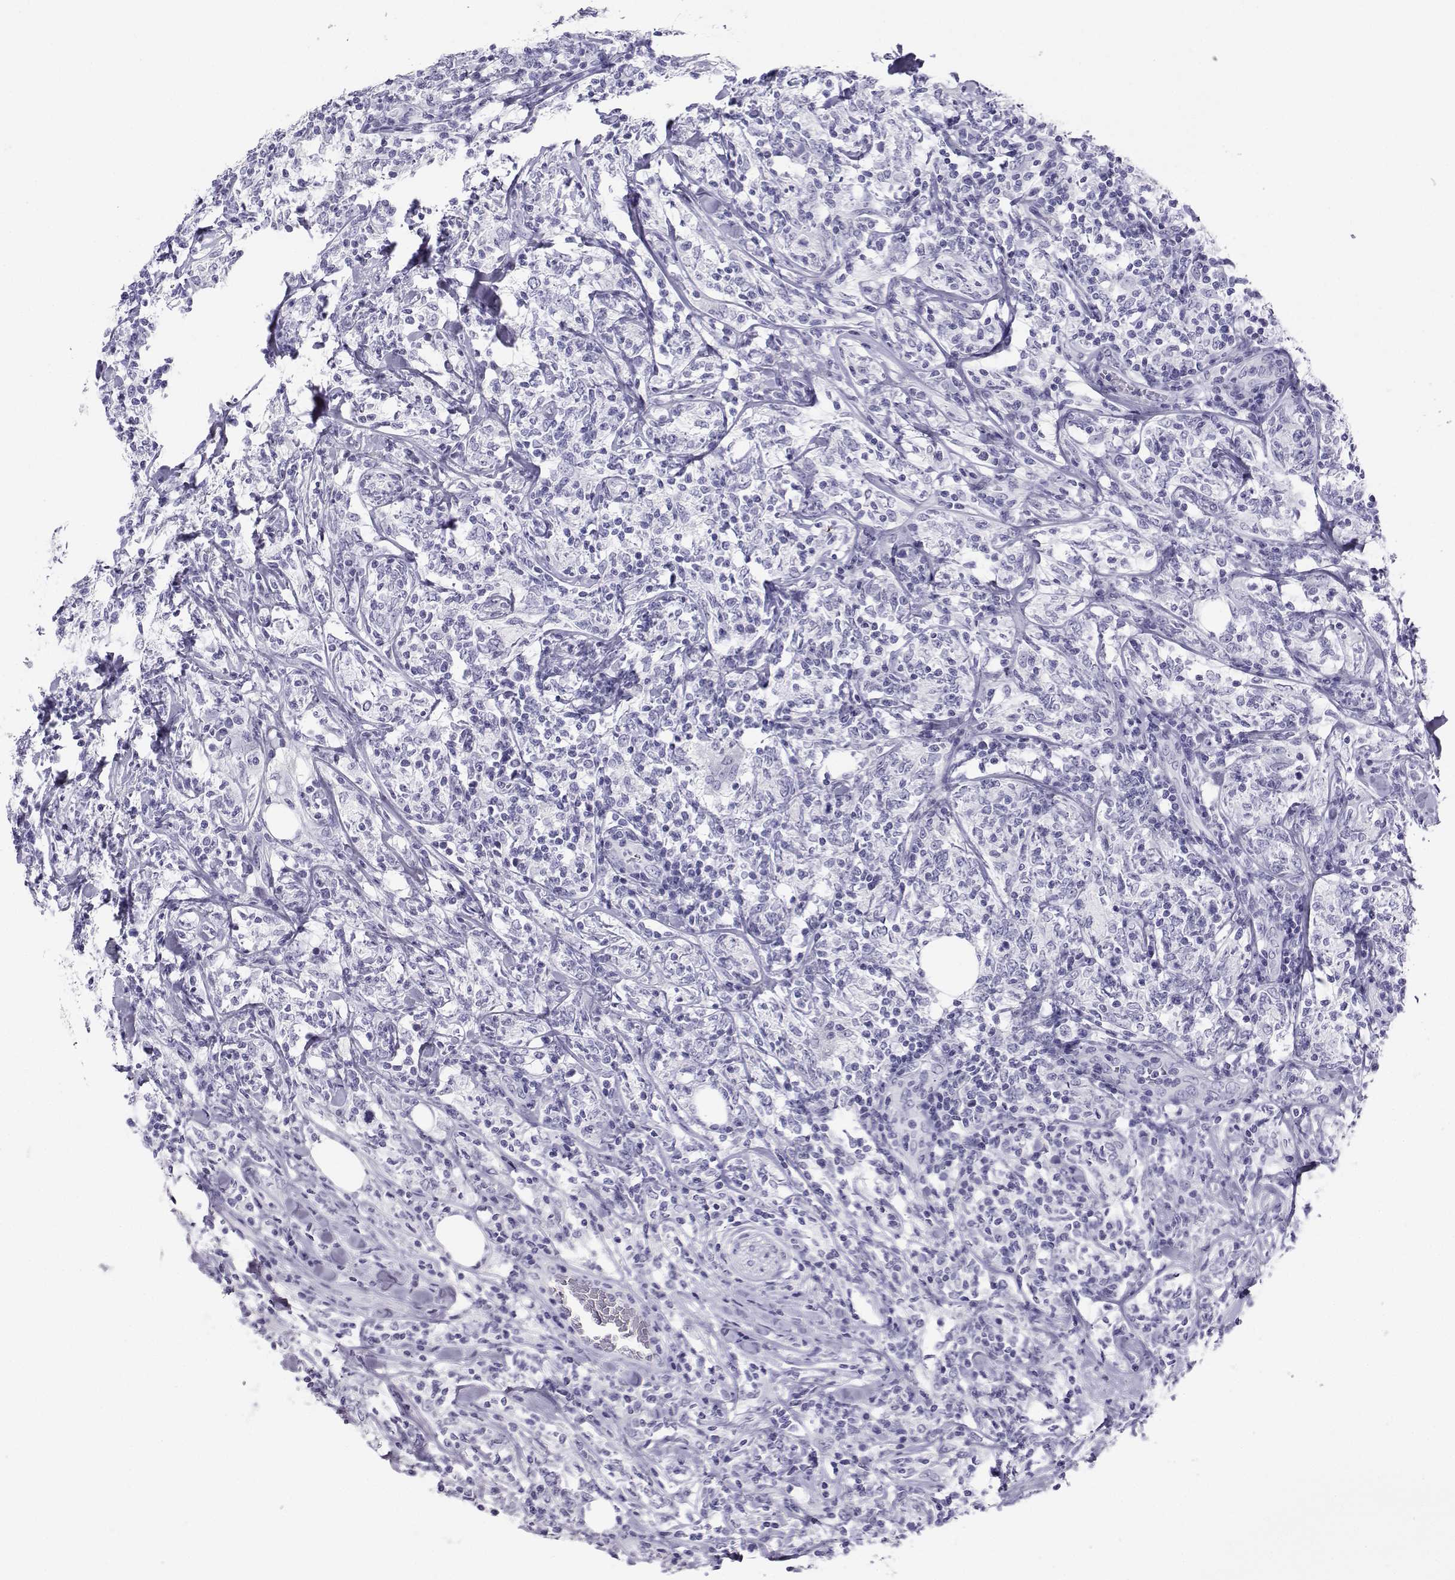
{"staining": {"intensity": "negative", "quantity": "none", "location": "none"}, "tissue": "lymphoma", "cell_type": "Tumor cells", "image_type": "cancer", "snomed": [{"axis": "morphology", "description": "Malignant lymphoma, non-Hodgkin's type, High grade"}, {"axis": "topography", "description": "Lymph node"}], "caption": "Tumor cells are negative for protein expression in human lymphoma.", "gene": "SST", "patient": {"sex": "female", "age": 84}}